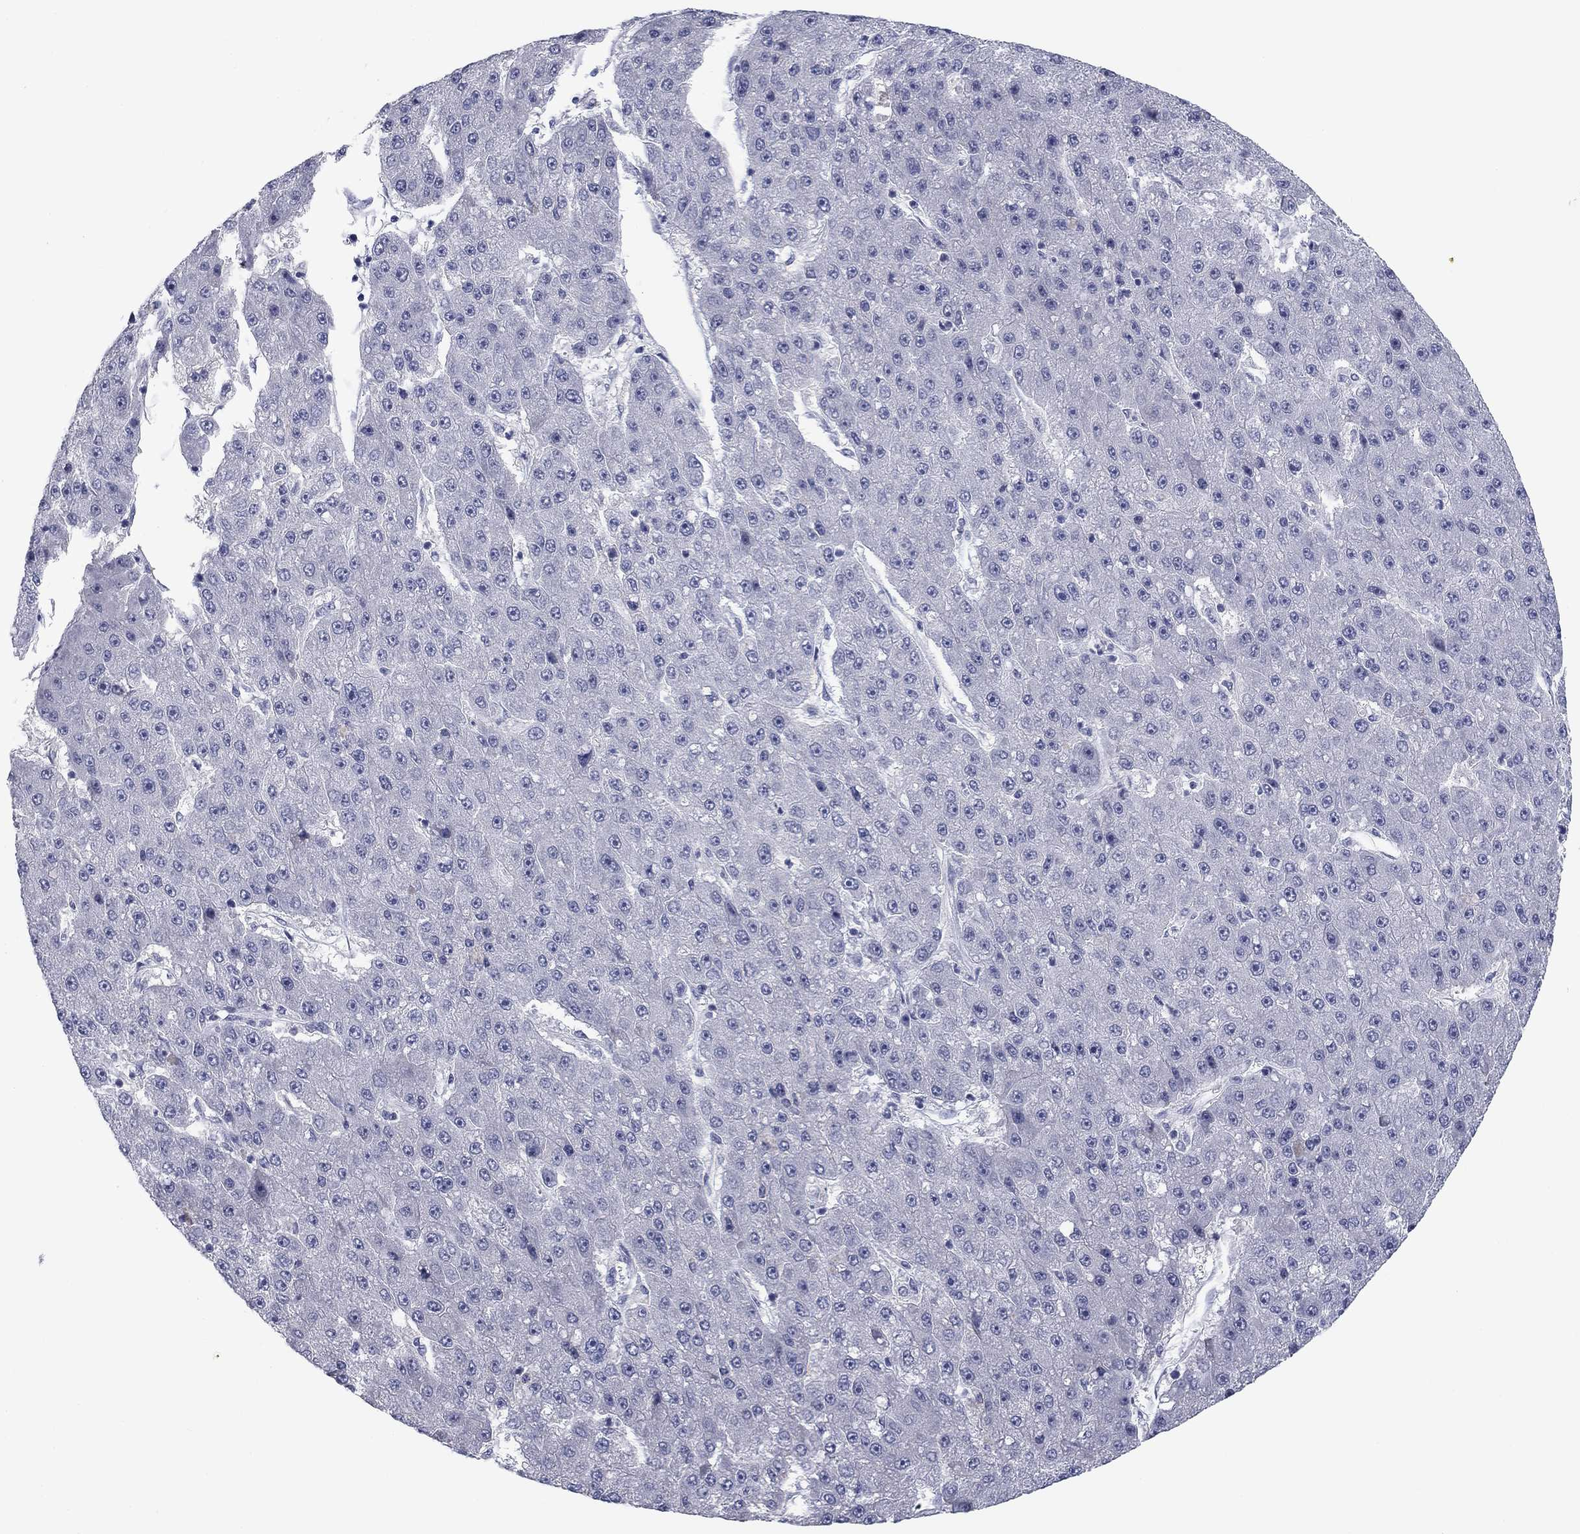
{"staining": {"intensity": "negative", "quantity": "none", "location": "none"}, "tissue": "liver cancer", "cell_type": "Tumor cells", "image_type": "cancer", "snomed": [{"axis": "morphology", "description": "Carcinoma, Hepatocellular, NOS"}, {"axis": "topography", "description": "Liver"}], "caption": "An image of human liver cancer (hepatocellular carcinoma) is negative for staining in tumor cells.", "gene": "CALB1", "patient": {"sex": "male", "age": 67}}